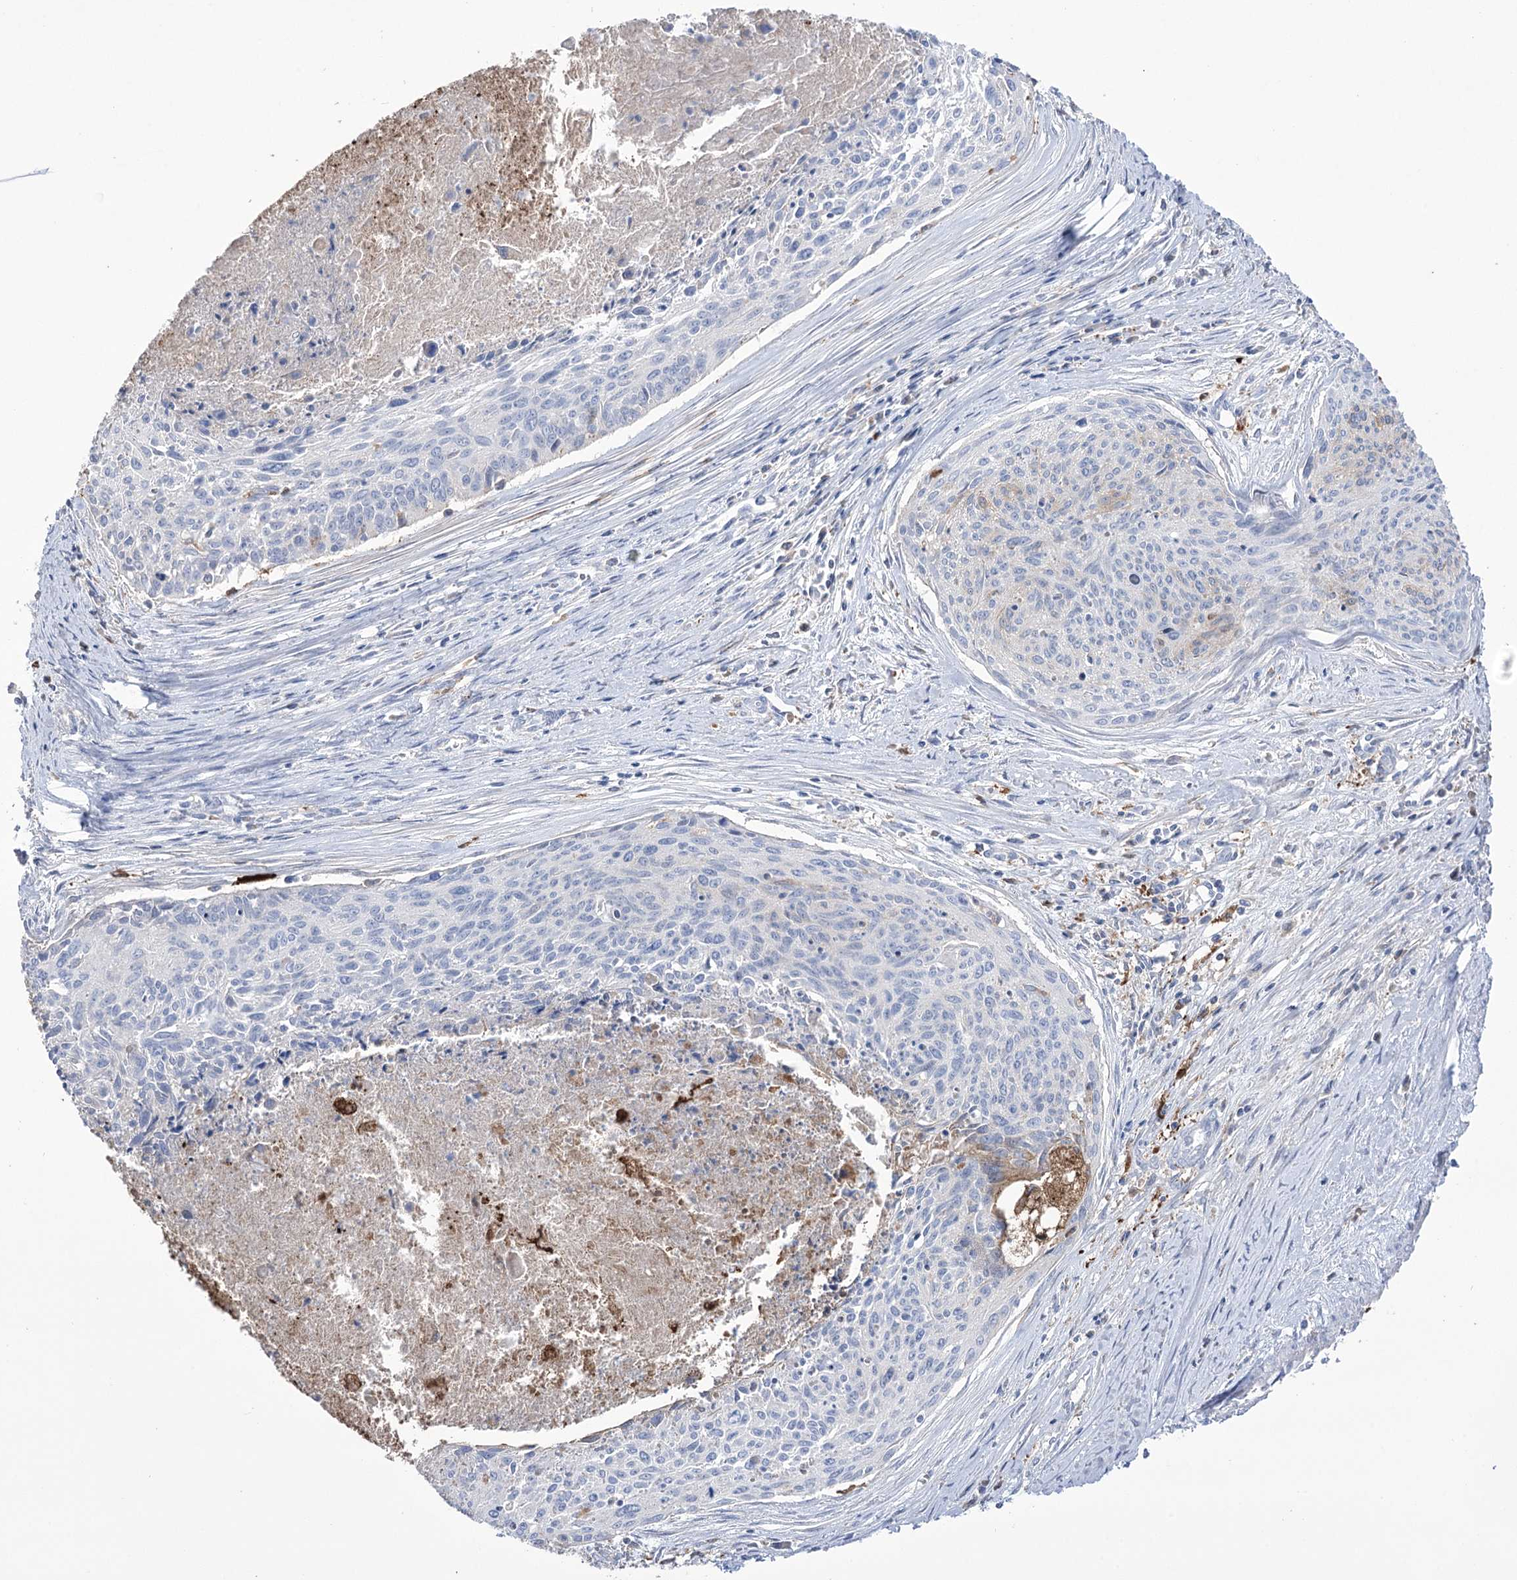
{"staining": {"intensity": "weak", "quantity": "<25%", "location": "cytoplasmic/membranous"}, "tissue": "cervical cancer", "cell_type": "Tumor cells", "image_type": "cancer", "snomed": [{"axis": "morphology", "description": "Squamous cell carcinoma, NOS"}, {"axis": "topography", "description": "Cervix"}], "caption": "Immunohistochemistry histopathology image of neoplastic tissue: human squamous cell carcinoma (cervical) stained with DAB displays no significant protein positivity in tumor cells. (Brightfield microscopy of DAB immunohistochemistry at high magnification).", "gene": "ZNF622", "patient": {"sex": "female", "age": 55}}